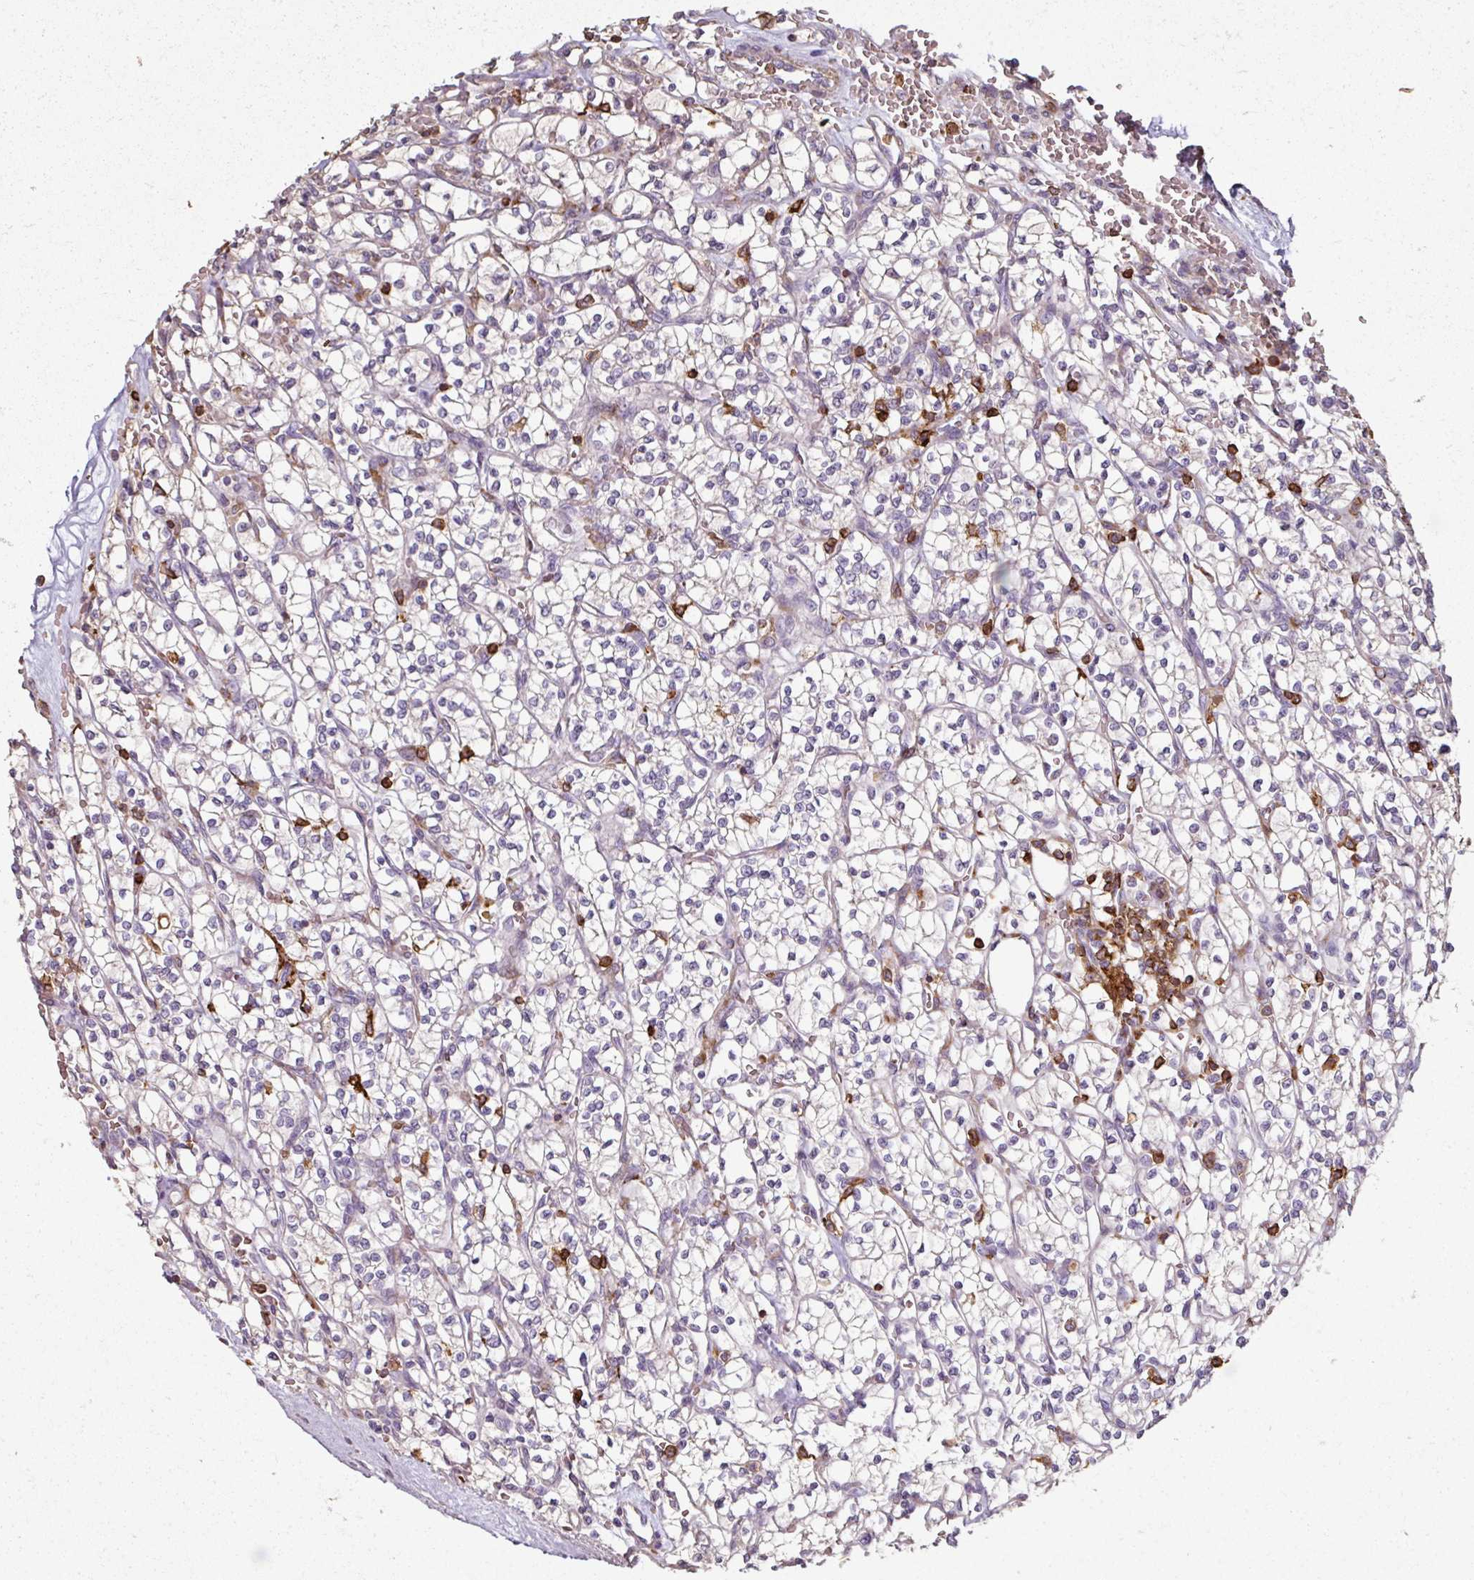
{"staining": {"intensity": "weak", "quantity": "<25%", "location": "cytoplasmic/membranous"}, "tissue": "renal cancer", "cell_type": "Tumor cells", "image_type": "cancer", "snomed": [{"axis": "morphology", "description": "Adenocarcinoma, NOS"}, {"axis": "topography", "description": "Kidney"}], "caption": "The micrograph shows no significant staining in tumor cells of renal cancer (adenocarcinoma). Brightfield microscopy of immunohistochemistry stained with DAB (brown) and hematoxylin (blue), captured at high magnification.", "gene": "OLFML2B", "patient": {"sex": "female", "age": 64}}